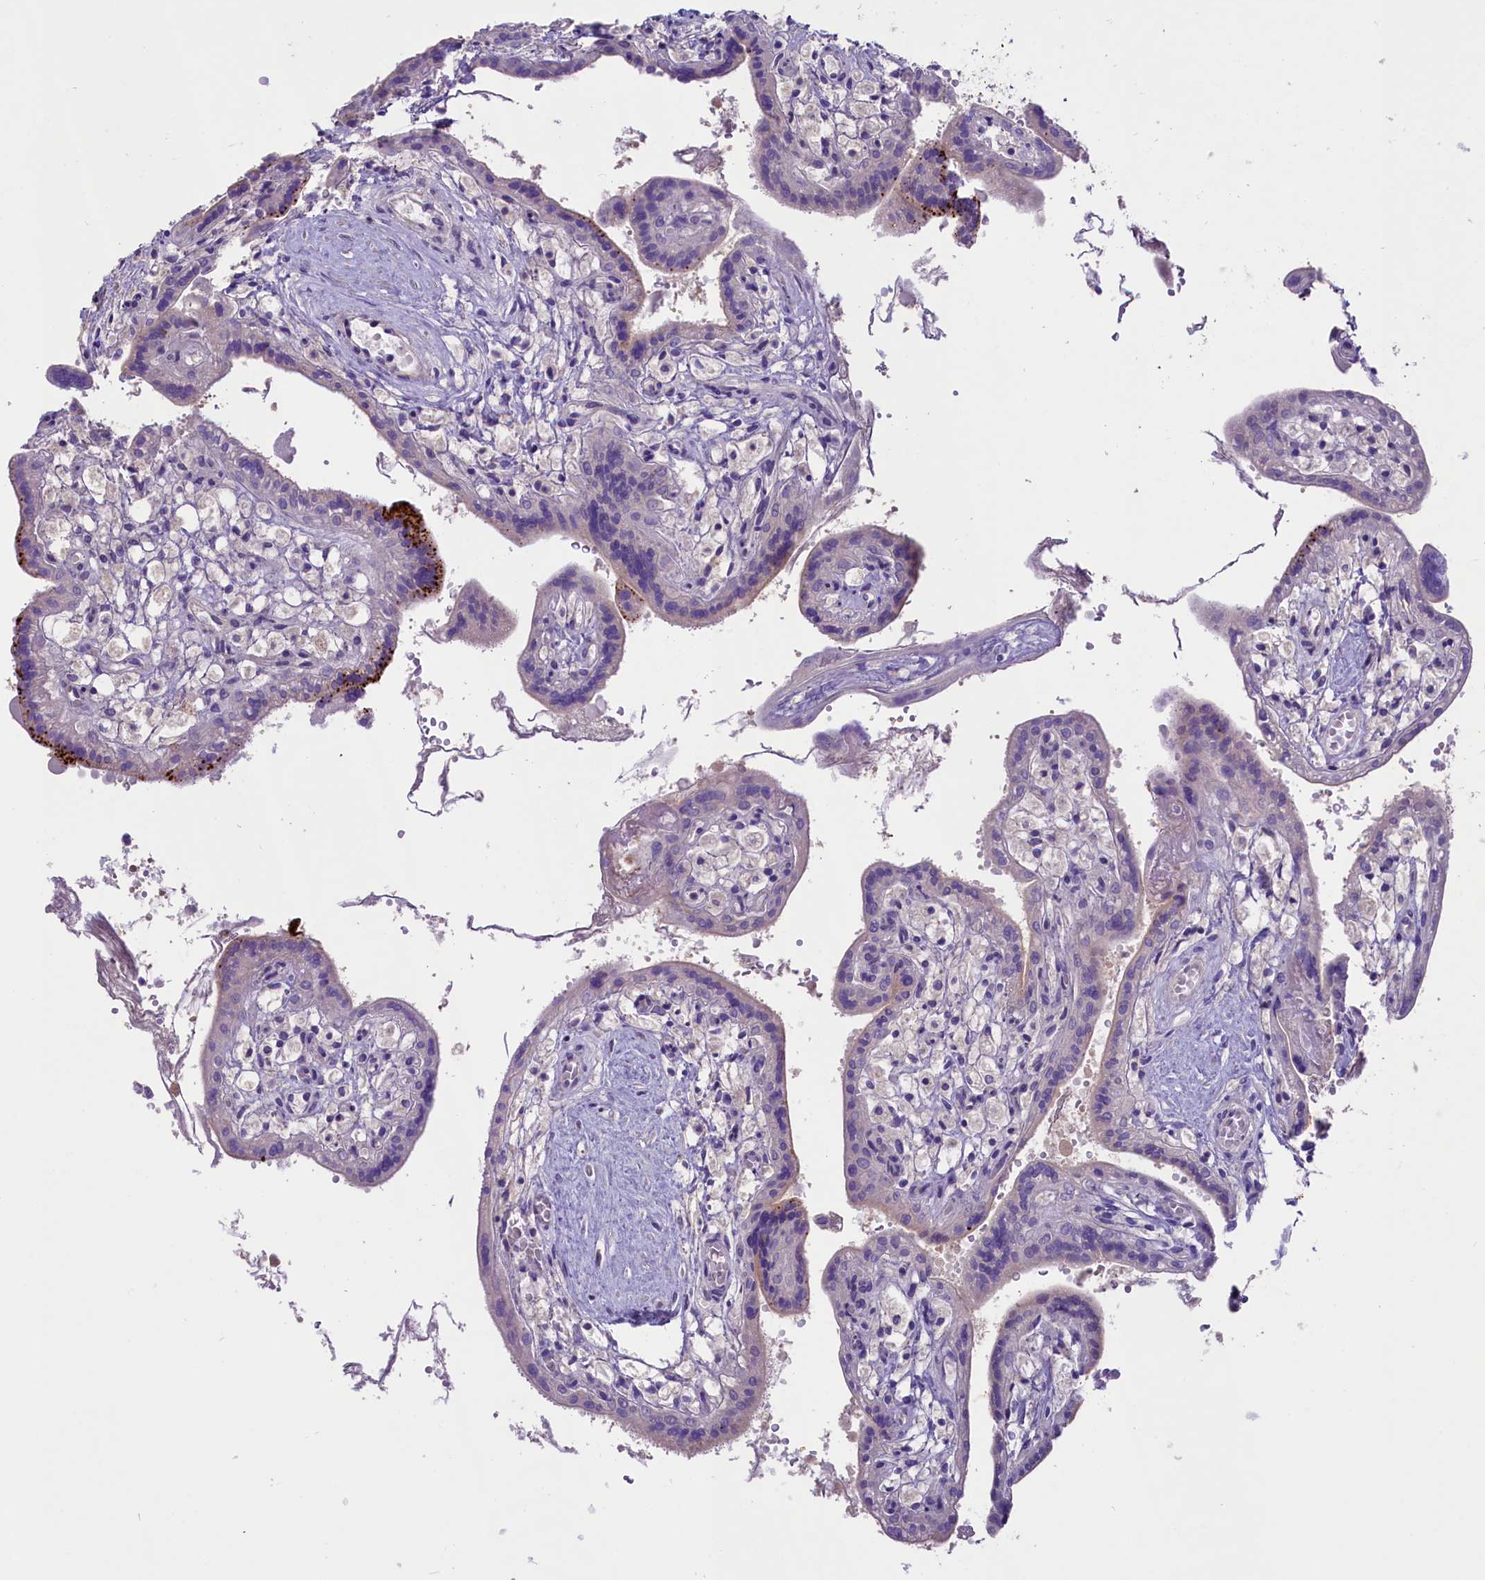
{"staining": {"intensity": "strong", "quantity": "25%-75%", "location": "cytoplasmic/membranous"}, "tissue": "placenta", "cell_type": "Trophoblastic cells", "image_type": "normal", "snomed": [{"axis": "morphology", "description": "Normal tissue, NOS"}, {"axis": "topography", "description": "Placenta"}], "caption": "Placenta stained with a brown dye displays strong cytoplasmic/membranous positive staining in about 25%-75% of trophoblastic cells.", "gene": "CD99L2", "patient": {"sex": "female", "age": 37}}